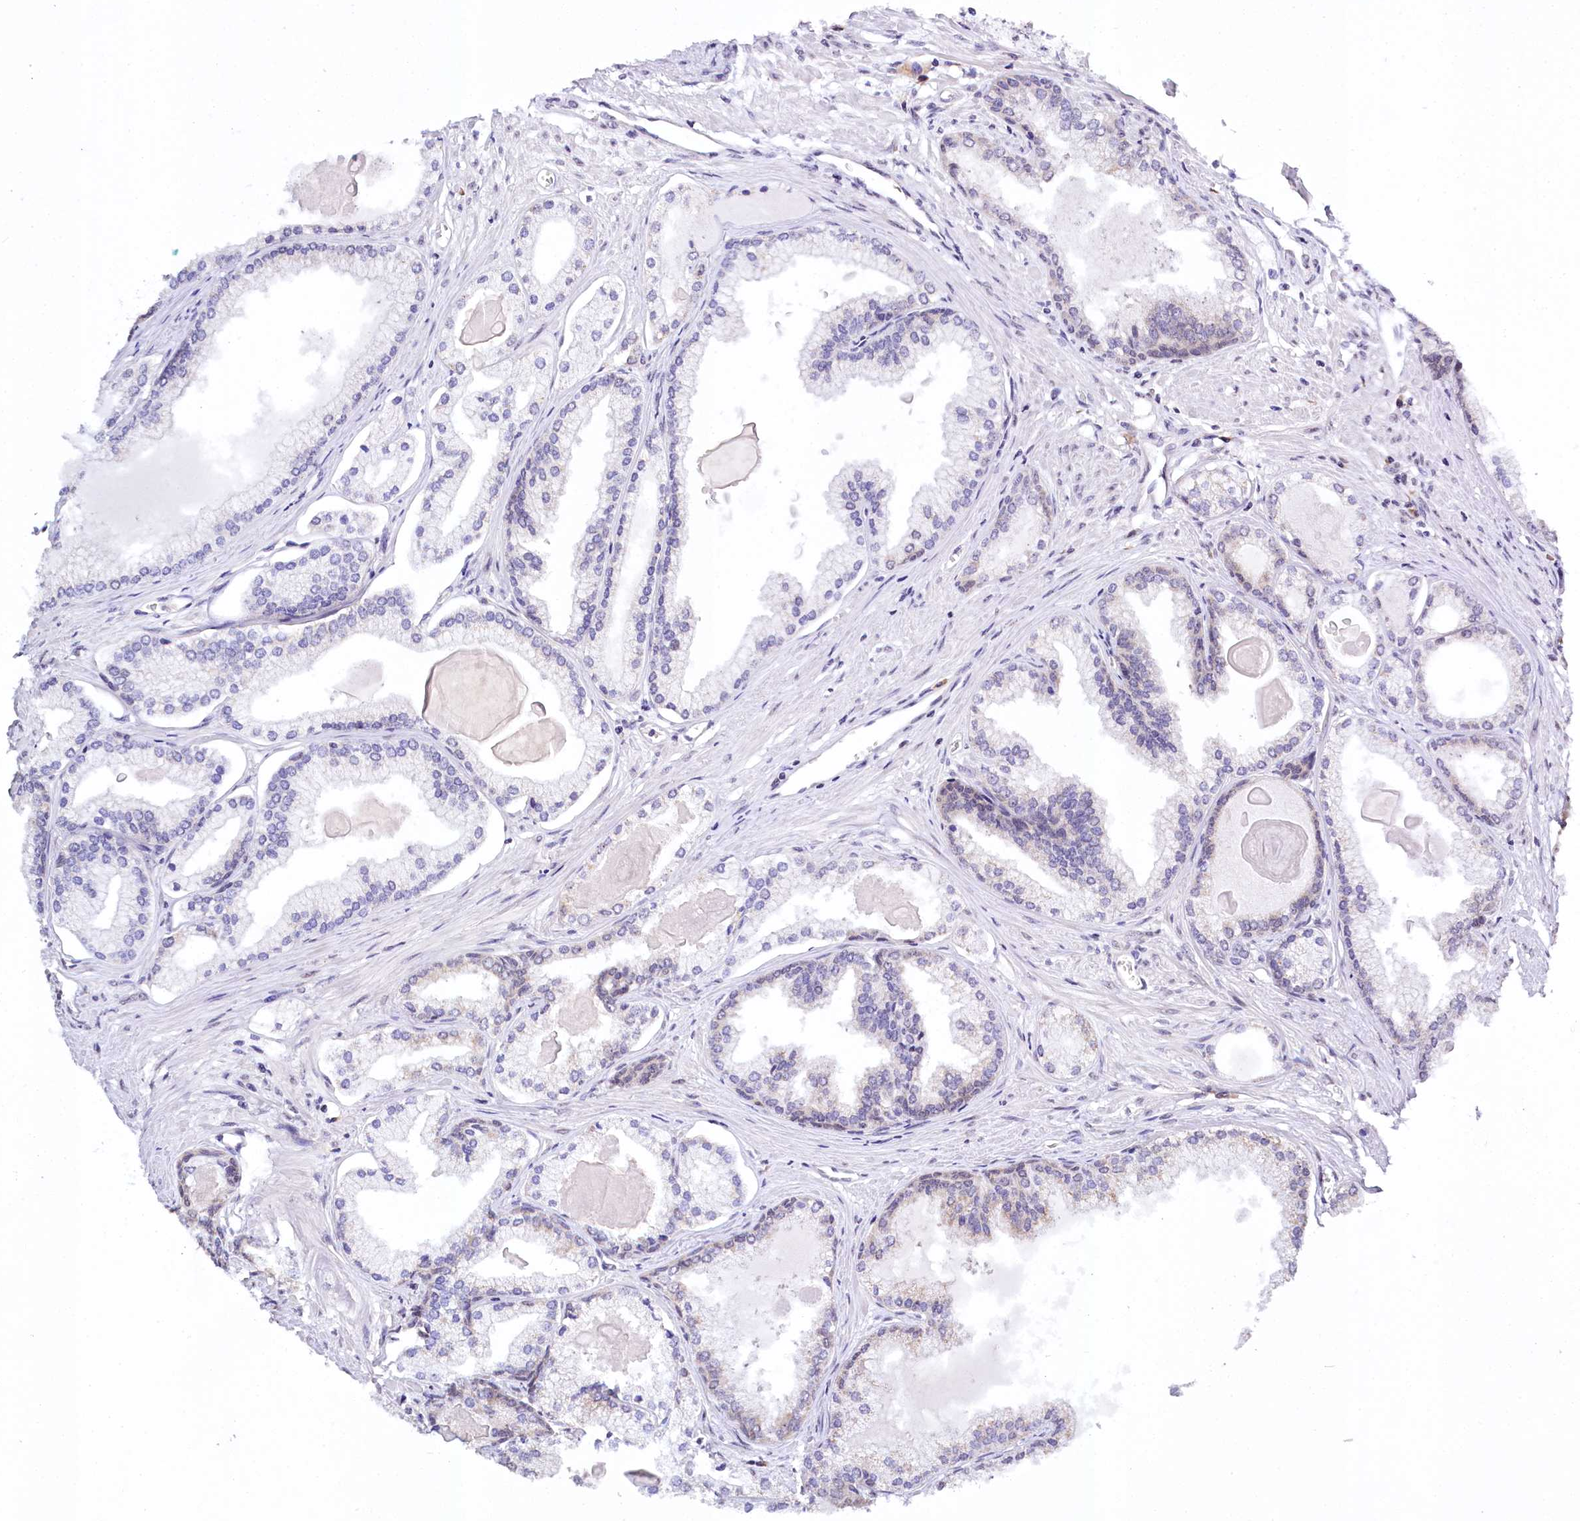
{"staining": {"intensity": "negative", "quantity": "none", "location": "none"}, "tissue": "prostate cancer", "cell_type": "Tumor cells", "image_type": "cancer", "snomed": [{"axis": "morphology", "description": "Adenocarcinoma, High grade"}, {"axis": "topography", "description": "Prostate"}], "caption": "Immunohistochemical staining of human adenocarcinoma (high-grade) (prostate) shows no significant expression in tumor cells. Nuclei are stained in blue.", "gene": "SPATS2", "patient": {"sex": "male", "age": 68}}